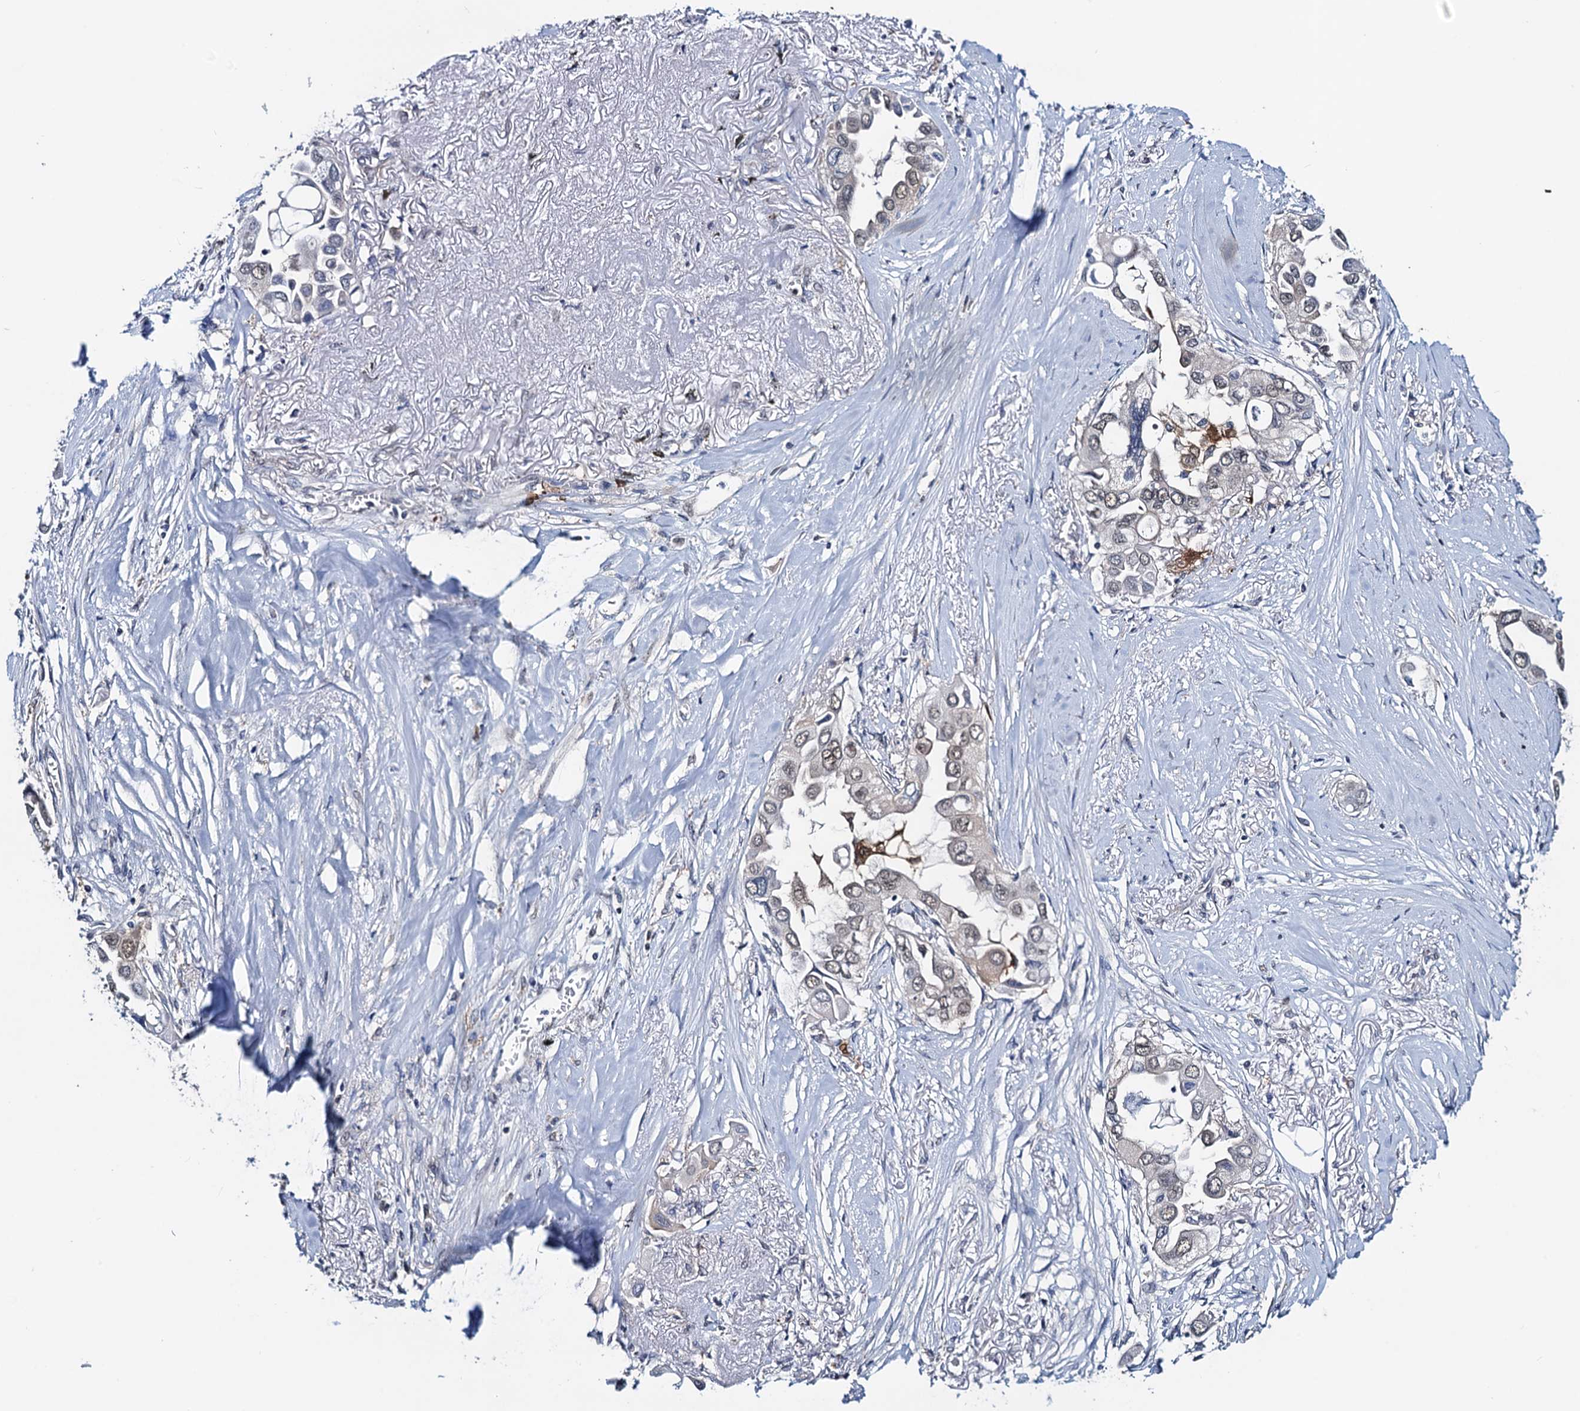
{"staining": {"intensity": "weak", "quantity": "<25%", "location": "nuclear"}, "tissue": "lung cancer", "cell_type": "Tumor cells", "image_type": "cancer", "snomed": [{"axis": "morphology", "description": "Adenocarcinoma, NOS"}, {"axis": "topography", "description": "Lung"}], "caption": "Immunohistochemistry histopathology image of neoplastic tissue: human adenocarcinoma (lung) stained with DAB demonstrates no significant protein expression in tumor cells.", "gene": "RTKN2", "patient": {"sex": "female", "age": 76}}